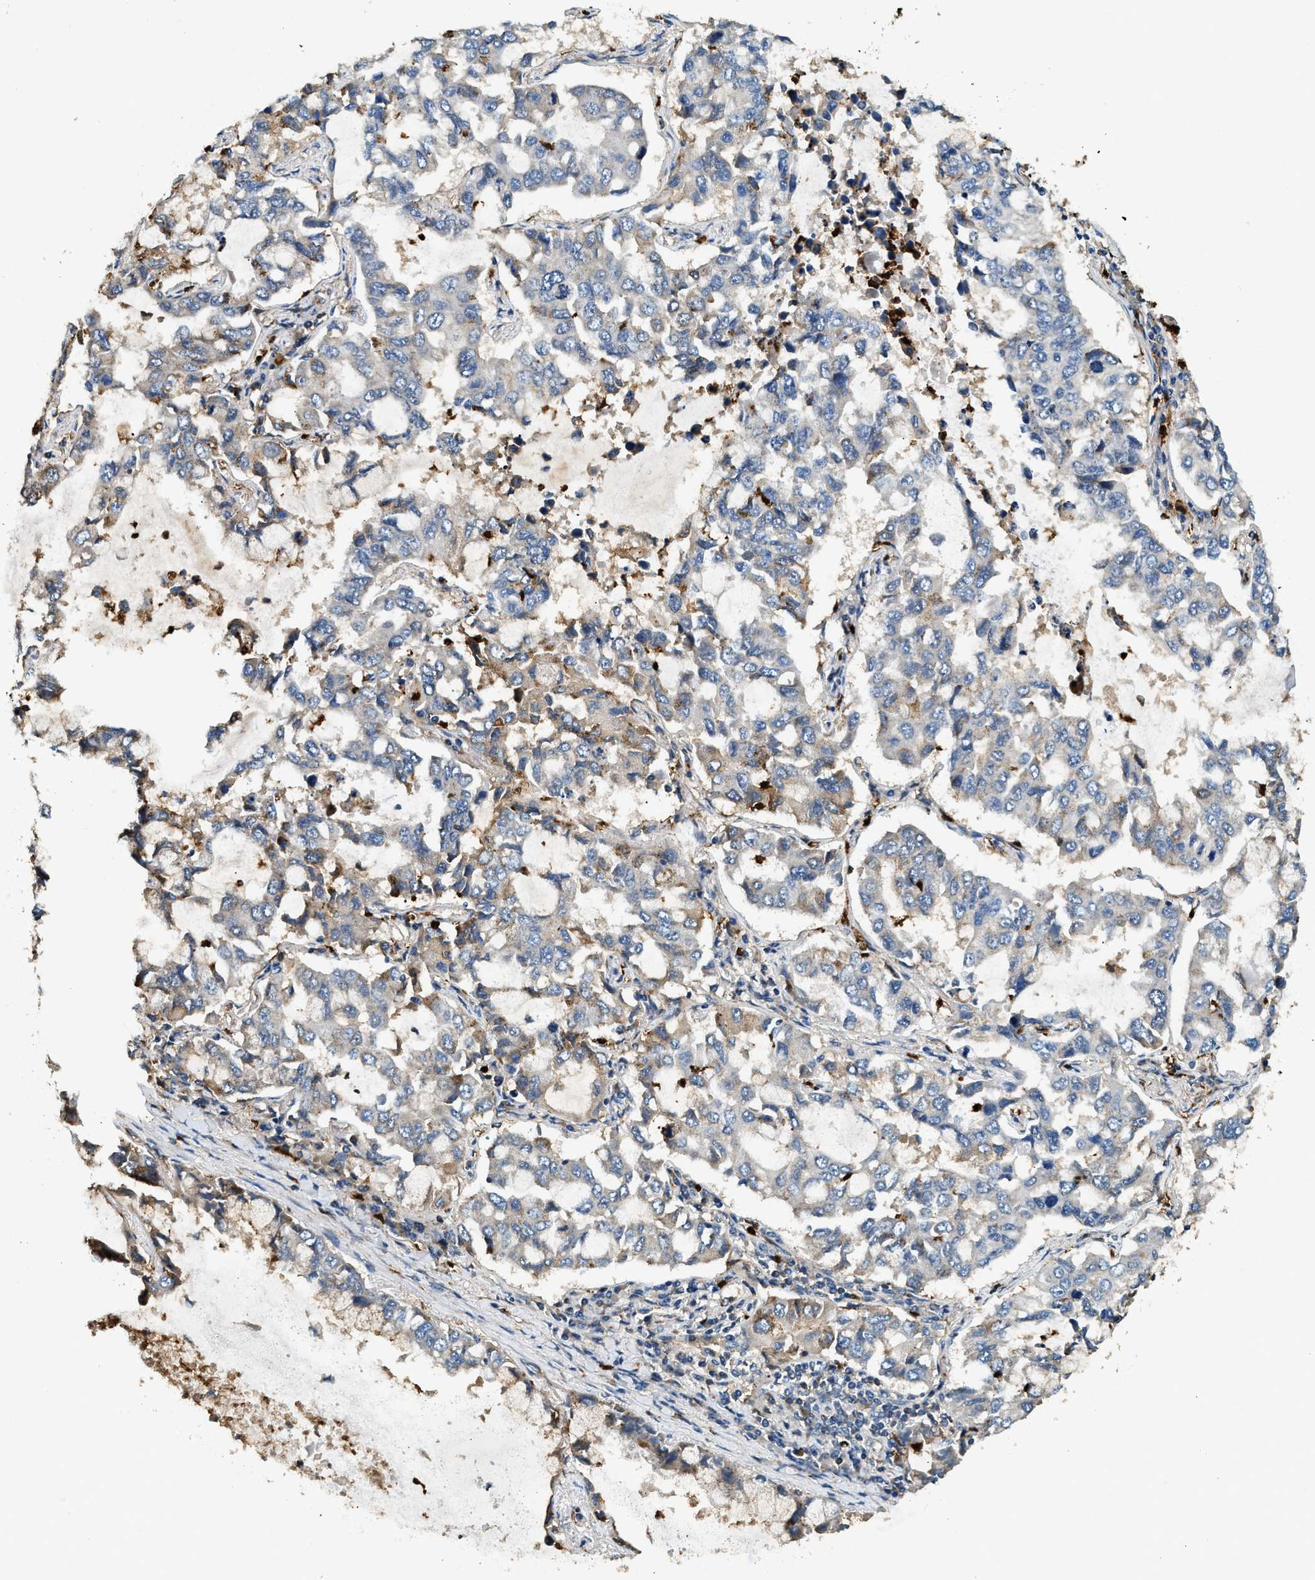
{"staining": {"intensity": "weak", "quantity": "<25%", "location": "cytoplasmic/membranous"}, "tissue": "lung cancer", "cell_type": "Tumor cells", "image_type": "cancer", "snomed": [{"axis": "morphology", "description": "Adenocarcinoma, NOS"}, {"axis": "topography", "description": "Lung"}], "caption": "Tumor cells show no significant protein positivity in lung cancer (adenocarcinoma).", "gene": "ANXA3", "patient": {"sex": "male", "age": 64}}